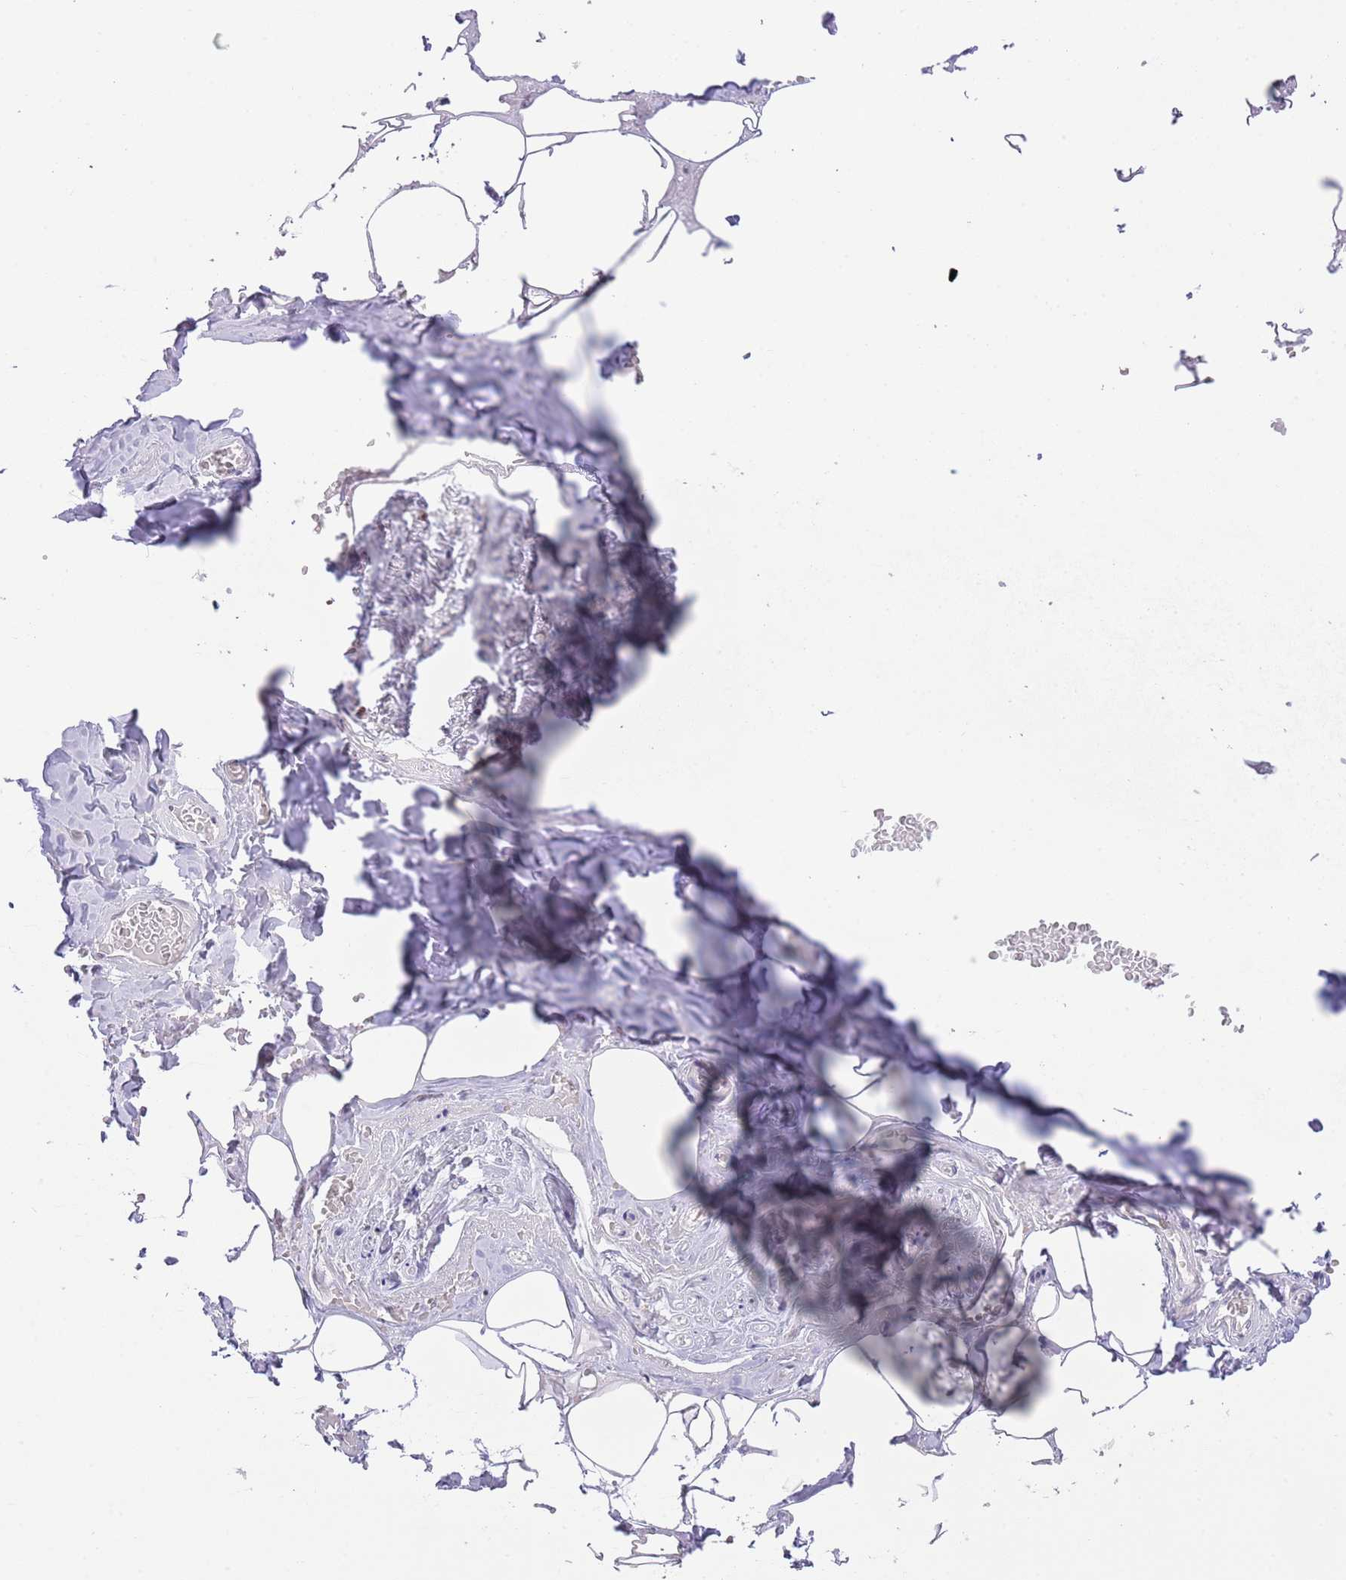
{"staining": {"intensity": "negative", "quantity": "none", "location": "none"}, "tissue": "adipose tissue", "cell_type": "Adipocytes", "image_type": "normal", "snomed": [{"axis": "morphology", "description": "Normal tissue, NOS"}, {"axis": "topography", "description": "Salivary gland"}, {"axis": "topography", "description": "Peripheral nerve tissue"}], "caption": "This is an immunohistochemistry image of normal adipose tissue. There is no staining in adipocytes.", "gene": "RFX1", "patient": {"sex": "male", "age": 38}}